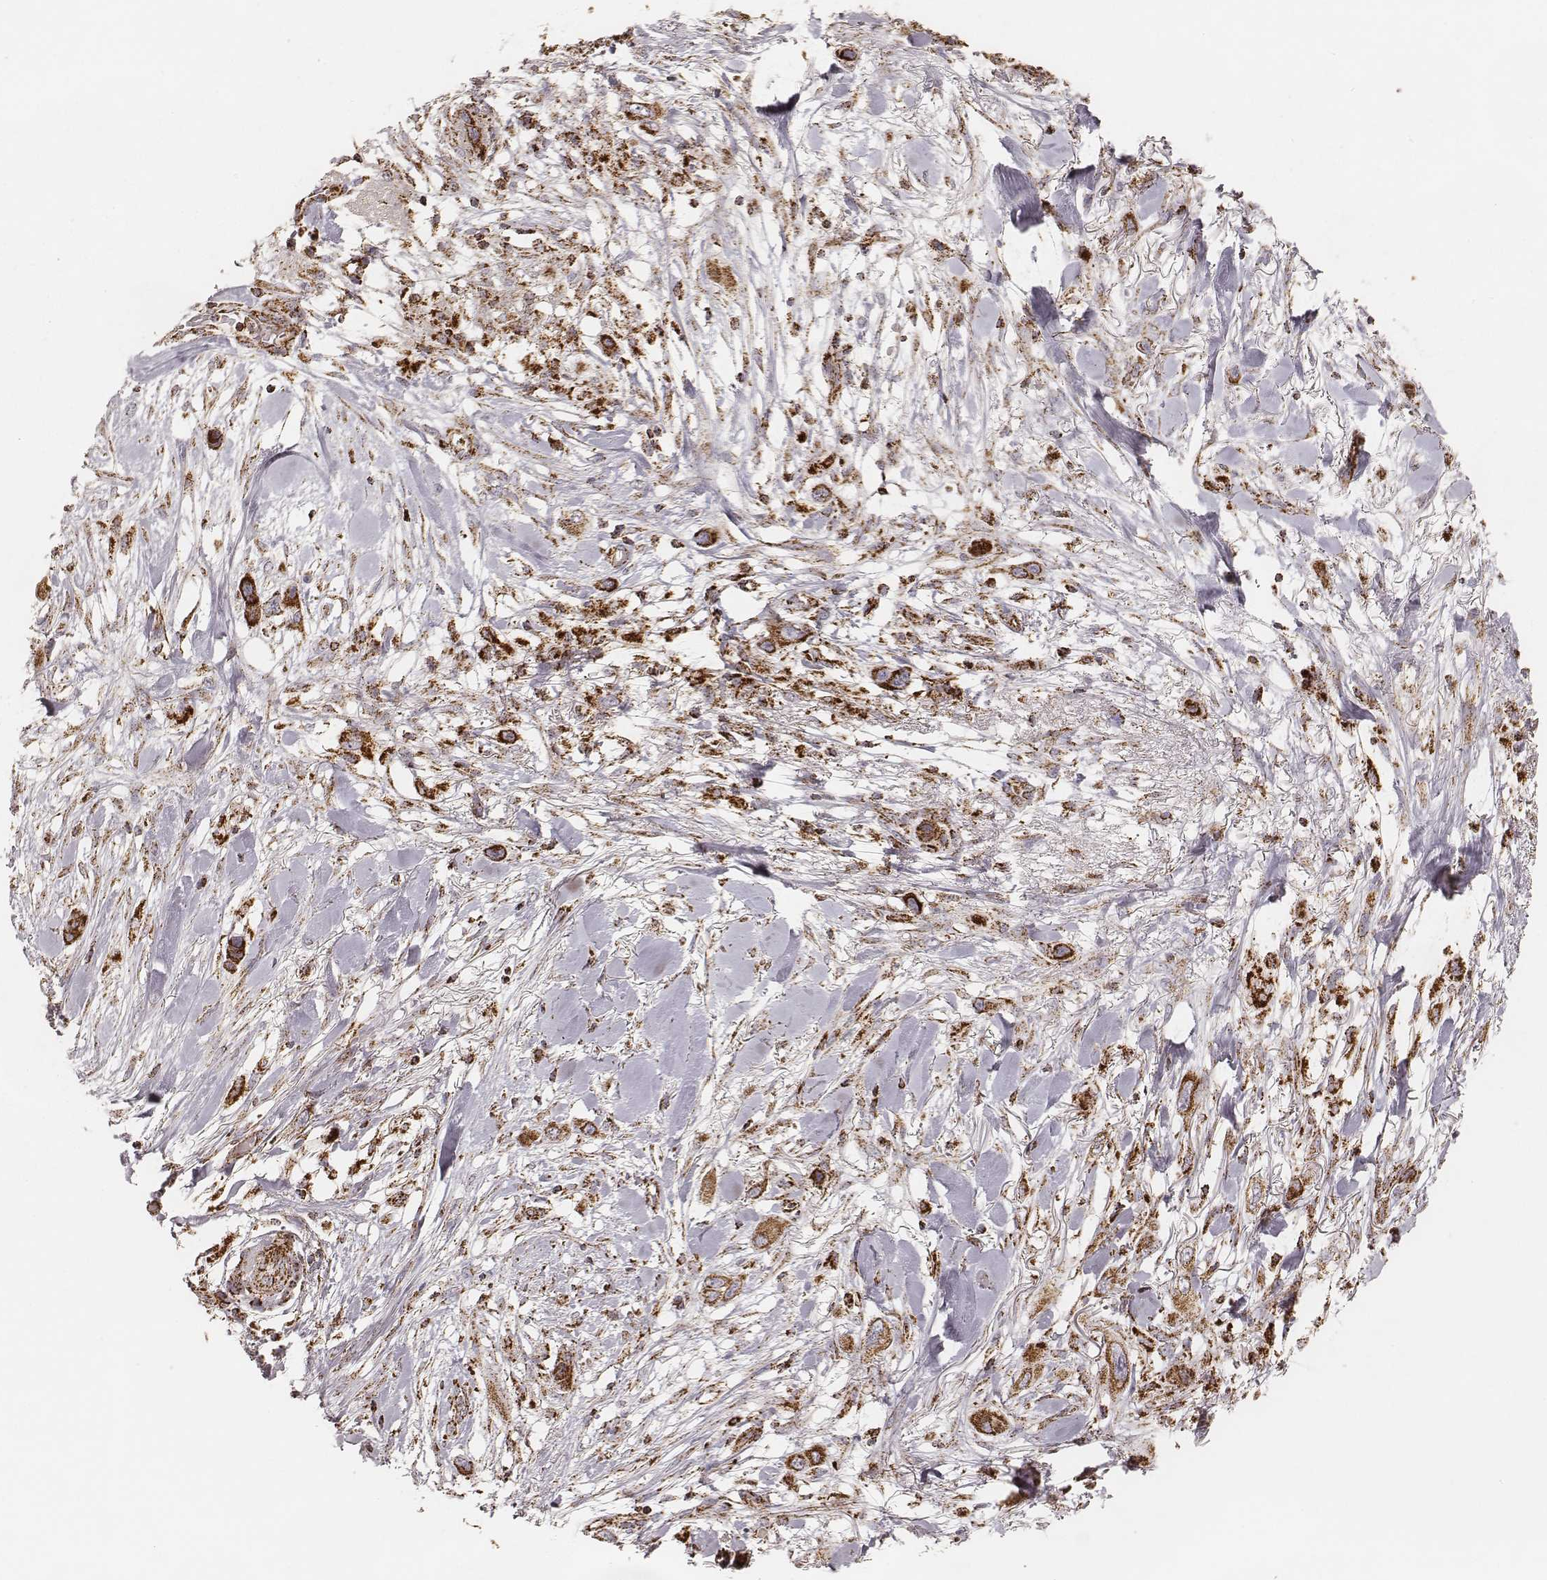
{"staining": {"intensity": "strong", "quantity": ">75%", "location": "cytoplasmic/membranous"}, "tissue": "skin cancer", "cell_type": "Tumor cells", "image_type": "cancer", "snomed": [{"axis": "morphology", "description": "Squamous cell carcinoma, NOS"}, {"axis": "topography", "description": "Skin"}], "caption": "Immunohistochemistry of human squamous cell carcinoma (skin) displays high levels of strong cytoplasmic/membranous expression in about >75% of tumor cells. The protein of interest is stained brown, and the nuclei are stained in blue (DAB (3,3'-diaminobenzidine) IHC with brightfield microscopy, high magnification).", "gene": "CS", "patient": {"sex": "male", "age": 79}}